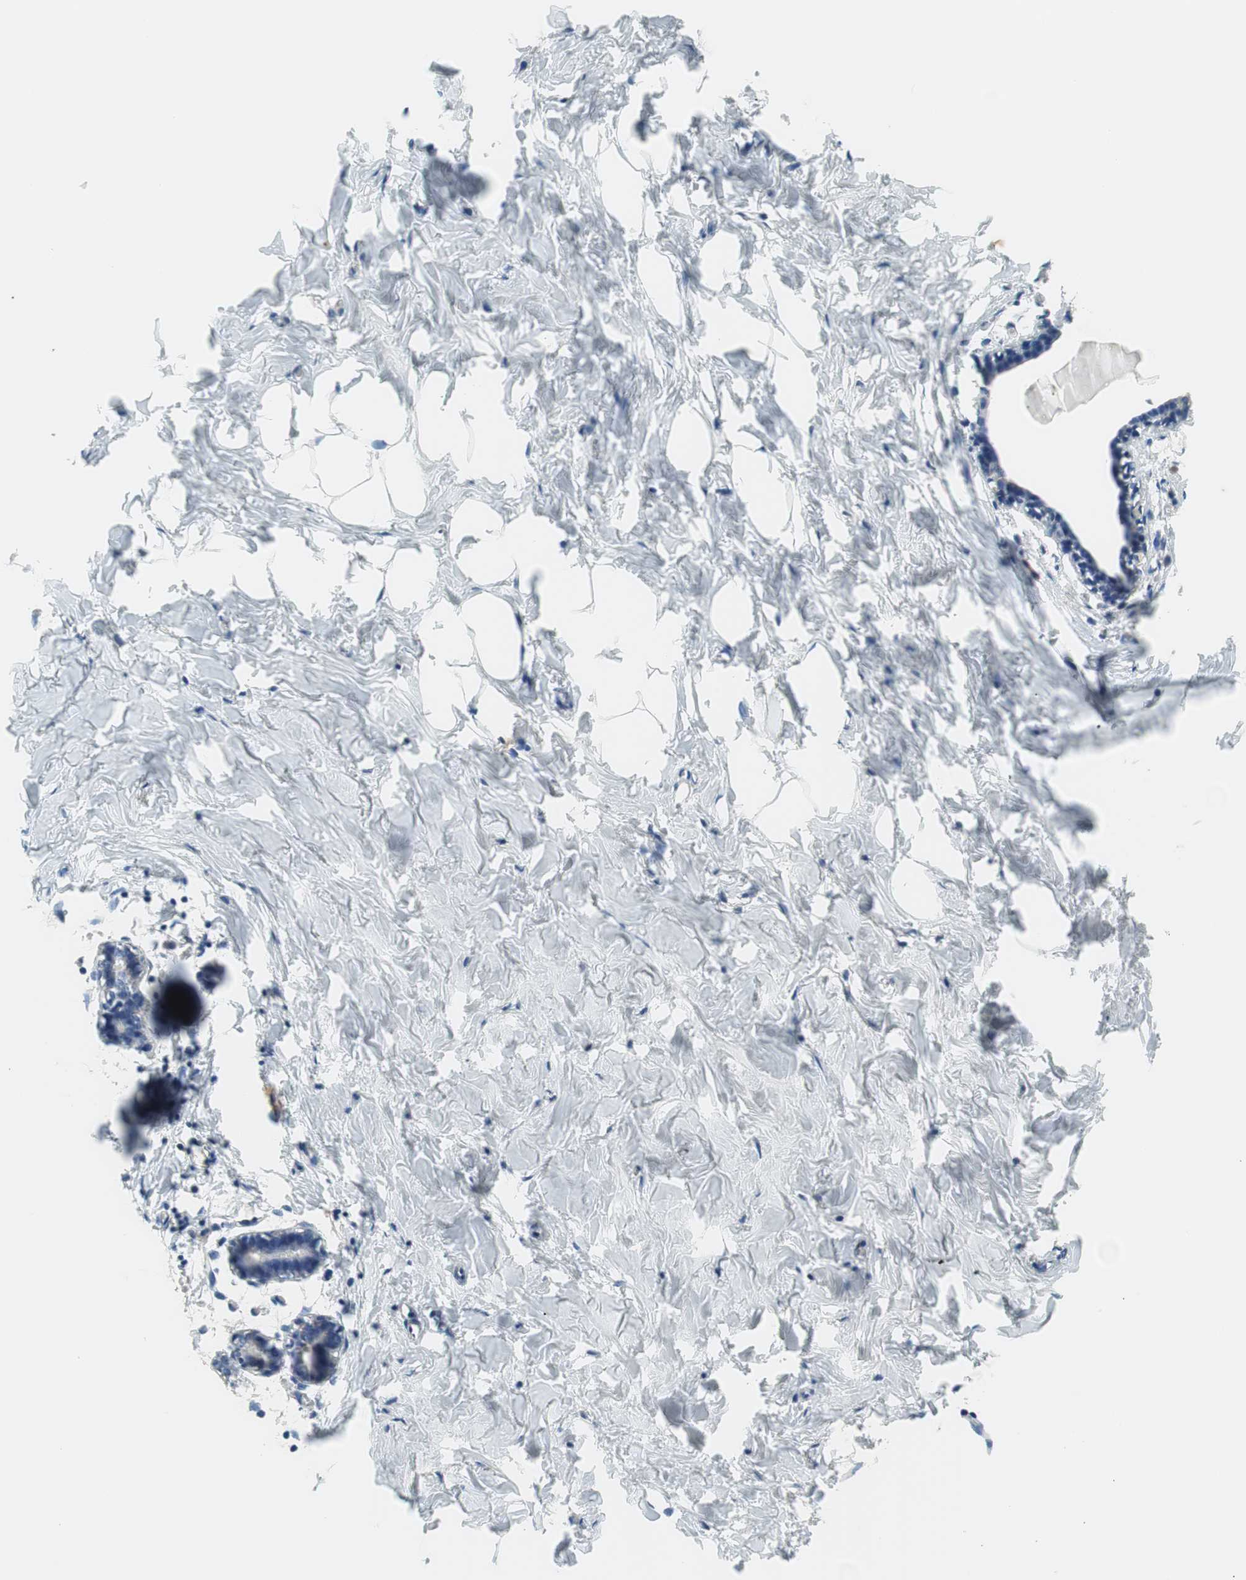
{"staining": {"intensity": "weak", "quantity": "25%-75%", "location": "cytoplasmic/membranous"}, "tissue": "breast", "cell_type": "Adipocytes", "image_type": "normal", "snomed": [{"axis": "morphology", "description": "Normal tissue, NOS"}, {"axis": "topography", "description": "Breast"}], "caption": "Immunohistochemistry (IHC) photomicrograph of benign breast stained for a protein (brown), which displays low levels of weak cytoplasmic/membranous expression in about 25%-75% of adipocytes.", "gene": "C4A", "patient": {"sex": "female", "age": 27}}